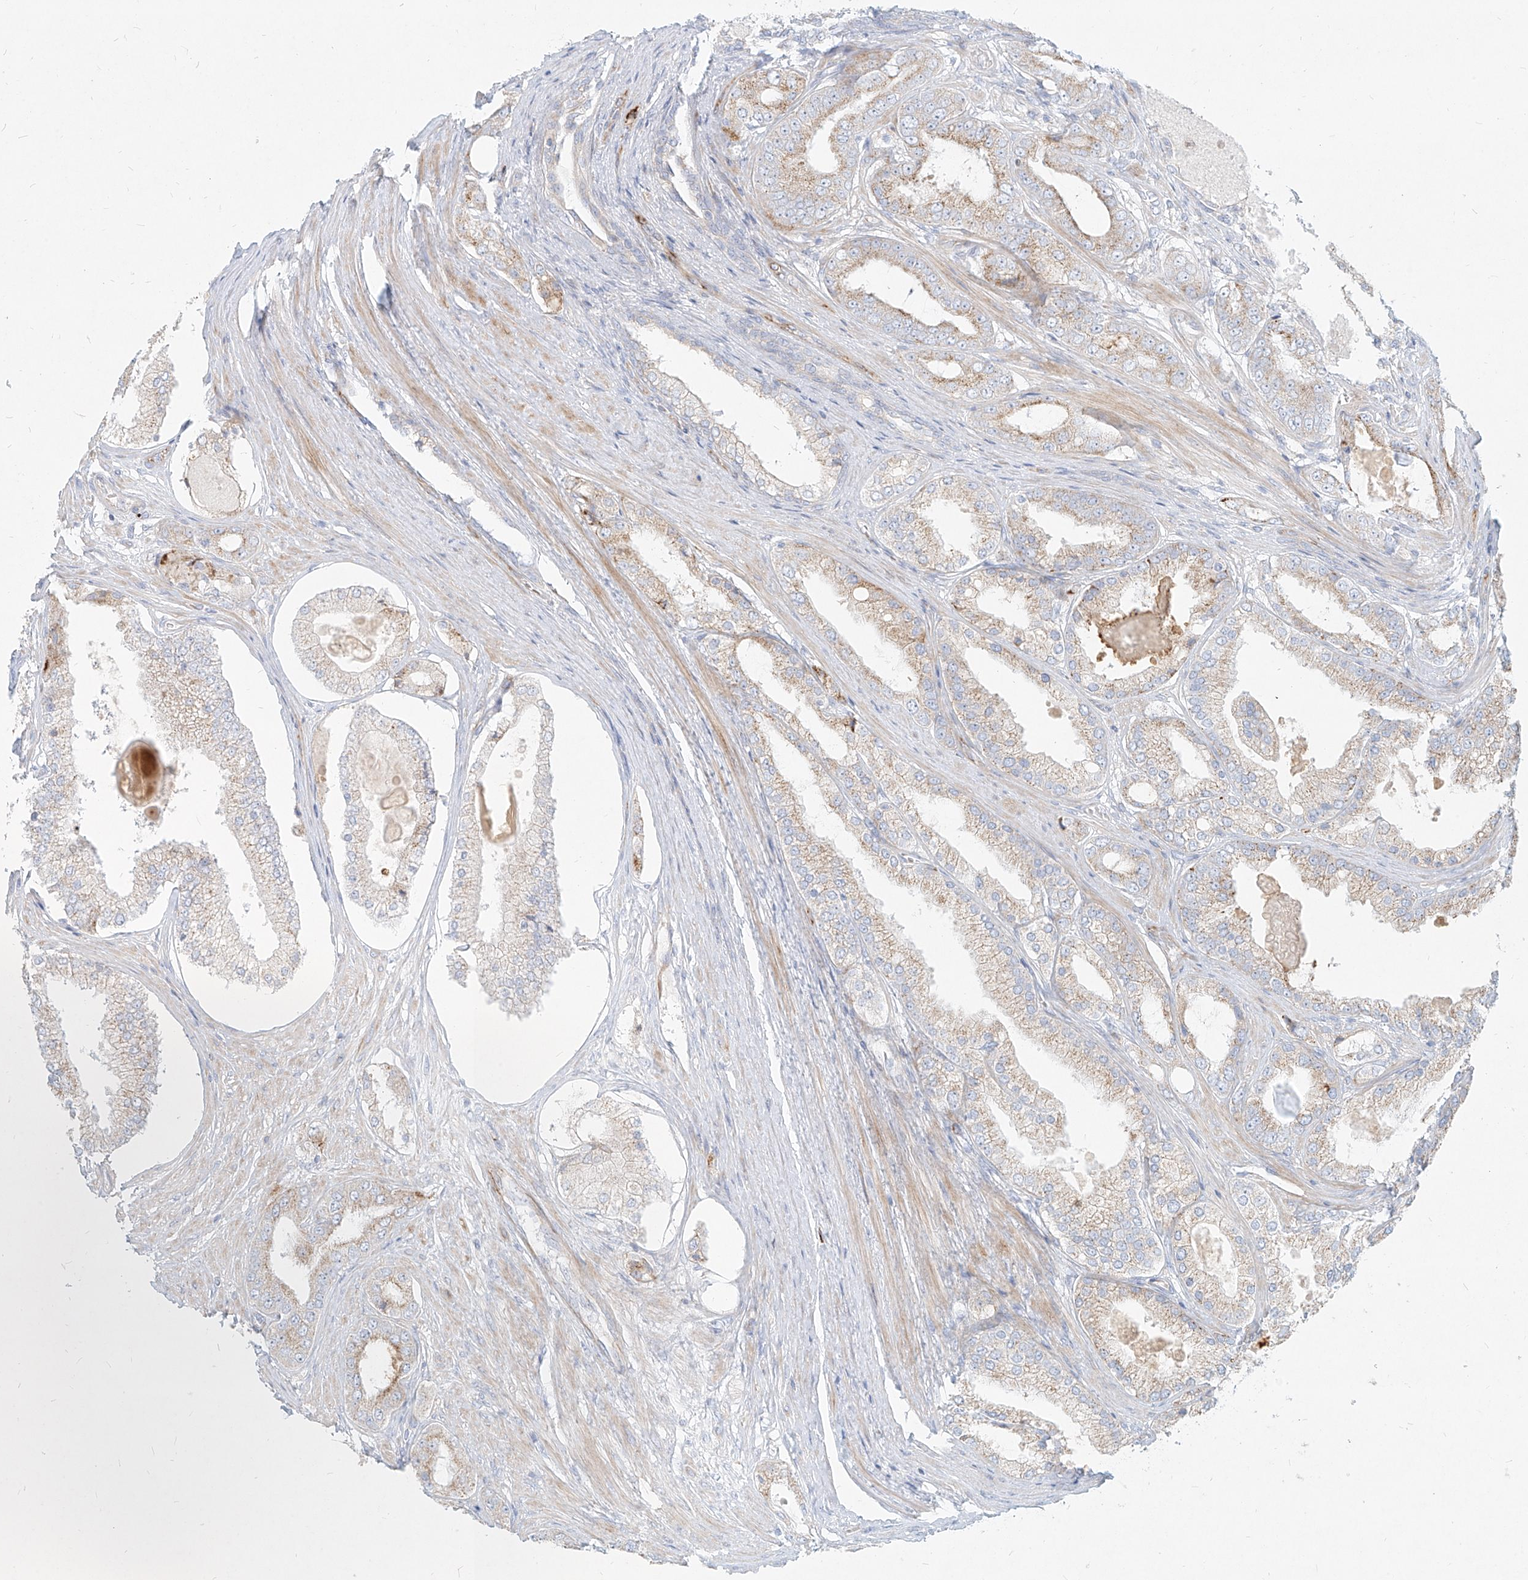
{"staining": {"intensity": "weak", "quantity": "25%-75%", "location": "cytoplasmic/membranous"}, "tissue": "prostate cancer", "cell_type": "Tumor cells", "image_type": "cancer", "snomed": [{"axis": "morphology", "description": "Adenocarcinoma, High grade"}, {"axis": "topography", "description": "Prostate"}], "caption": "About 25%-75% of tumor cells in human prostate adenocarcinoma (high-grade) display weak cytoplasmic/membranous protein staining as visualized by brown immunohistochemical staining.", "gene": "MTX2", "patient": {"sex": "male", "age": 60}}